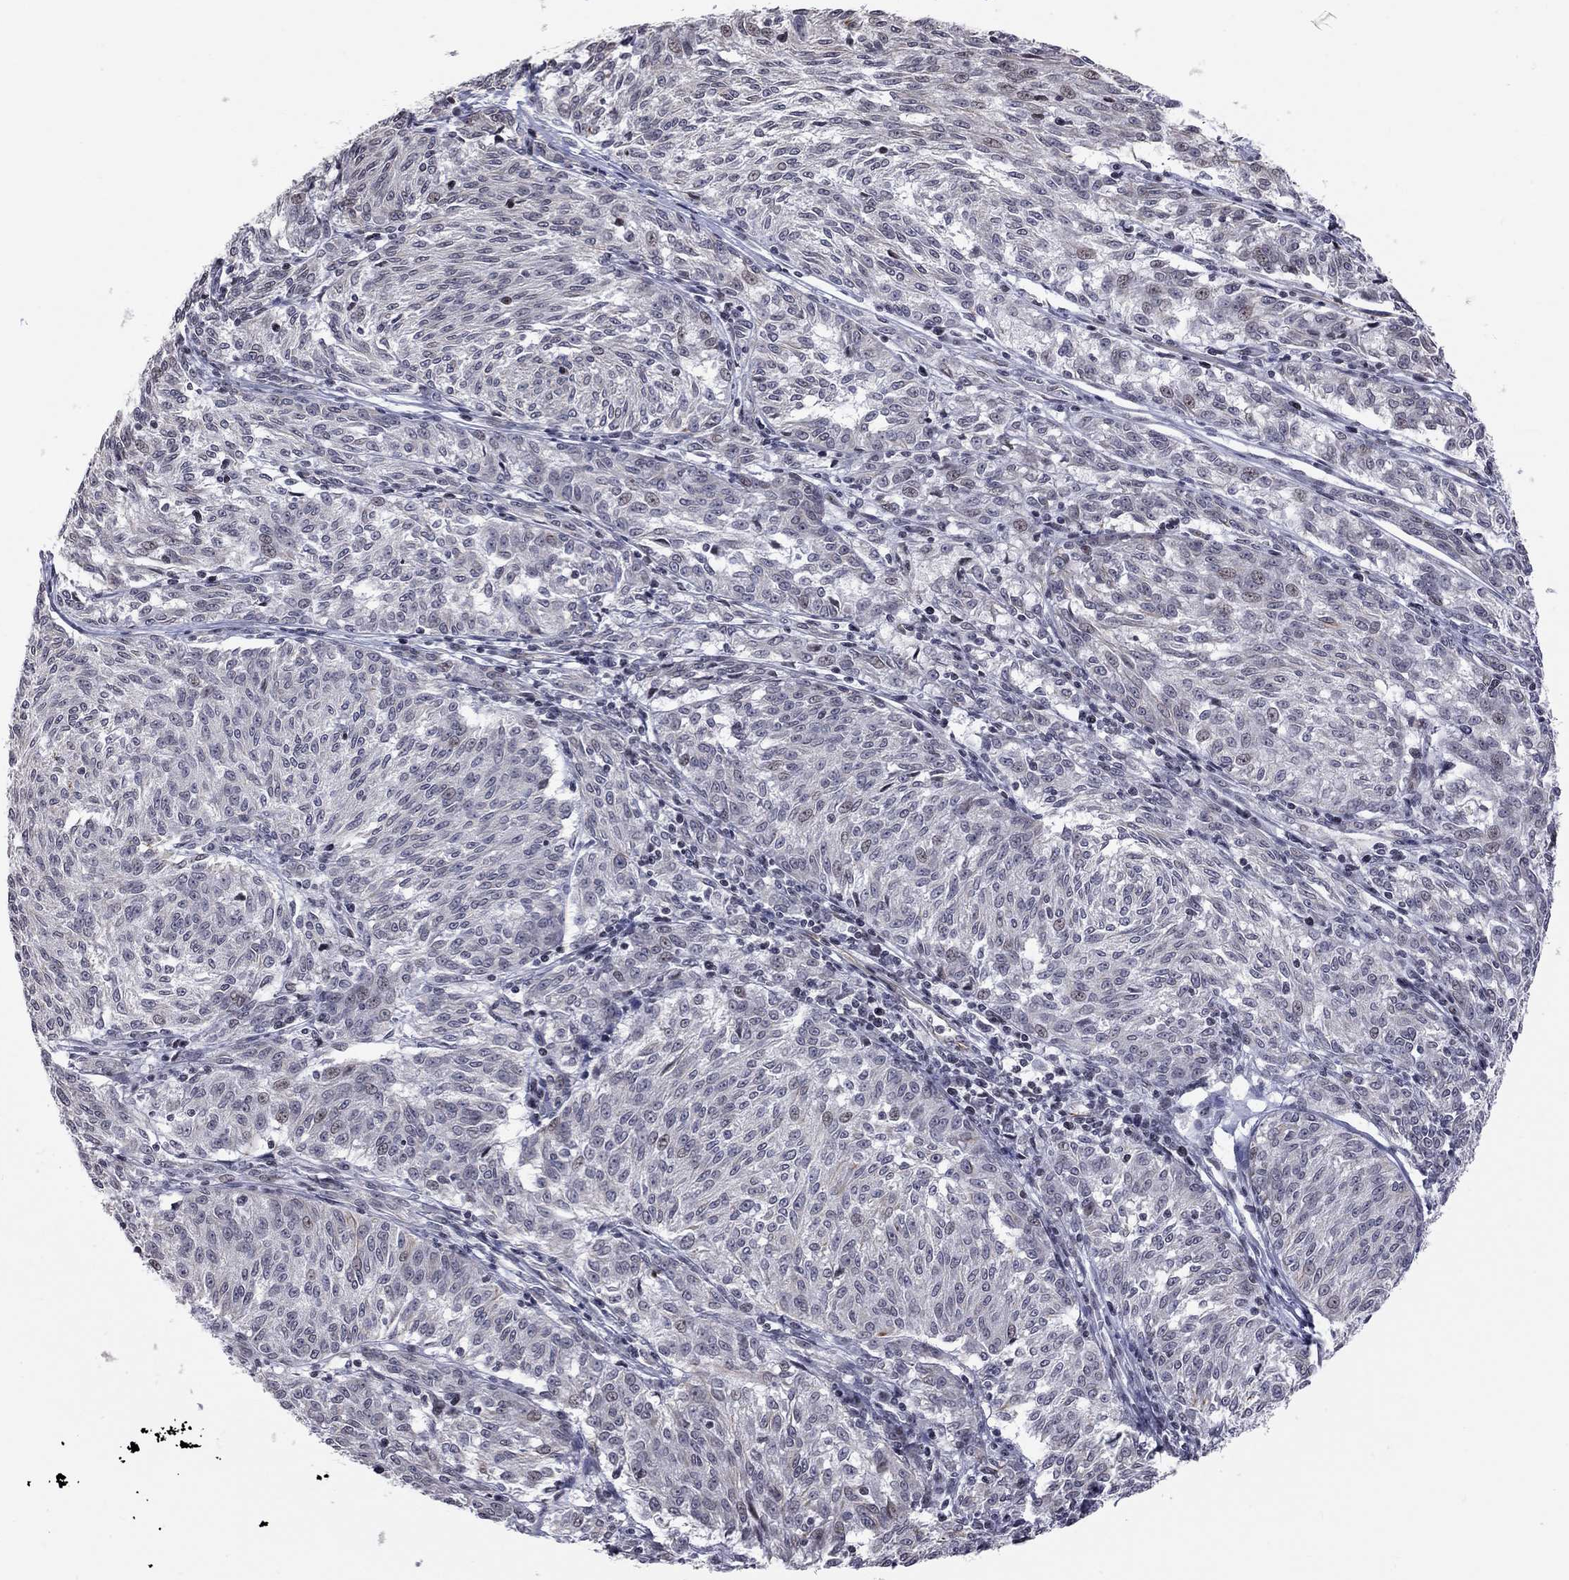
{"staining": {"intensity": "negative", "quantity": "none", "location": "none"}, "tissue": "melanoma", "cell_type": "Tumor cells", "image_type": "cancer", "snomed": [{"axis": "morphology", "description": "Malignant melanoma, NOS"}, {"axis": "topography", "description": "Skin"}], "caption": "The IHC micrograph has no significant staining in tumor cells of melanoma tissue. (Stains: DAB immunohistochemistry with hematoxylin counter stain, Microscopy: brightfield microscopy at high magnification).", "gene": "MTNR1B", "patient": {"sex": "female", "age": 72}}